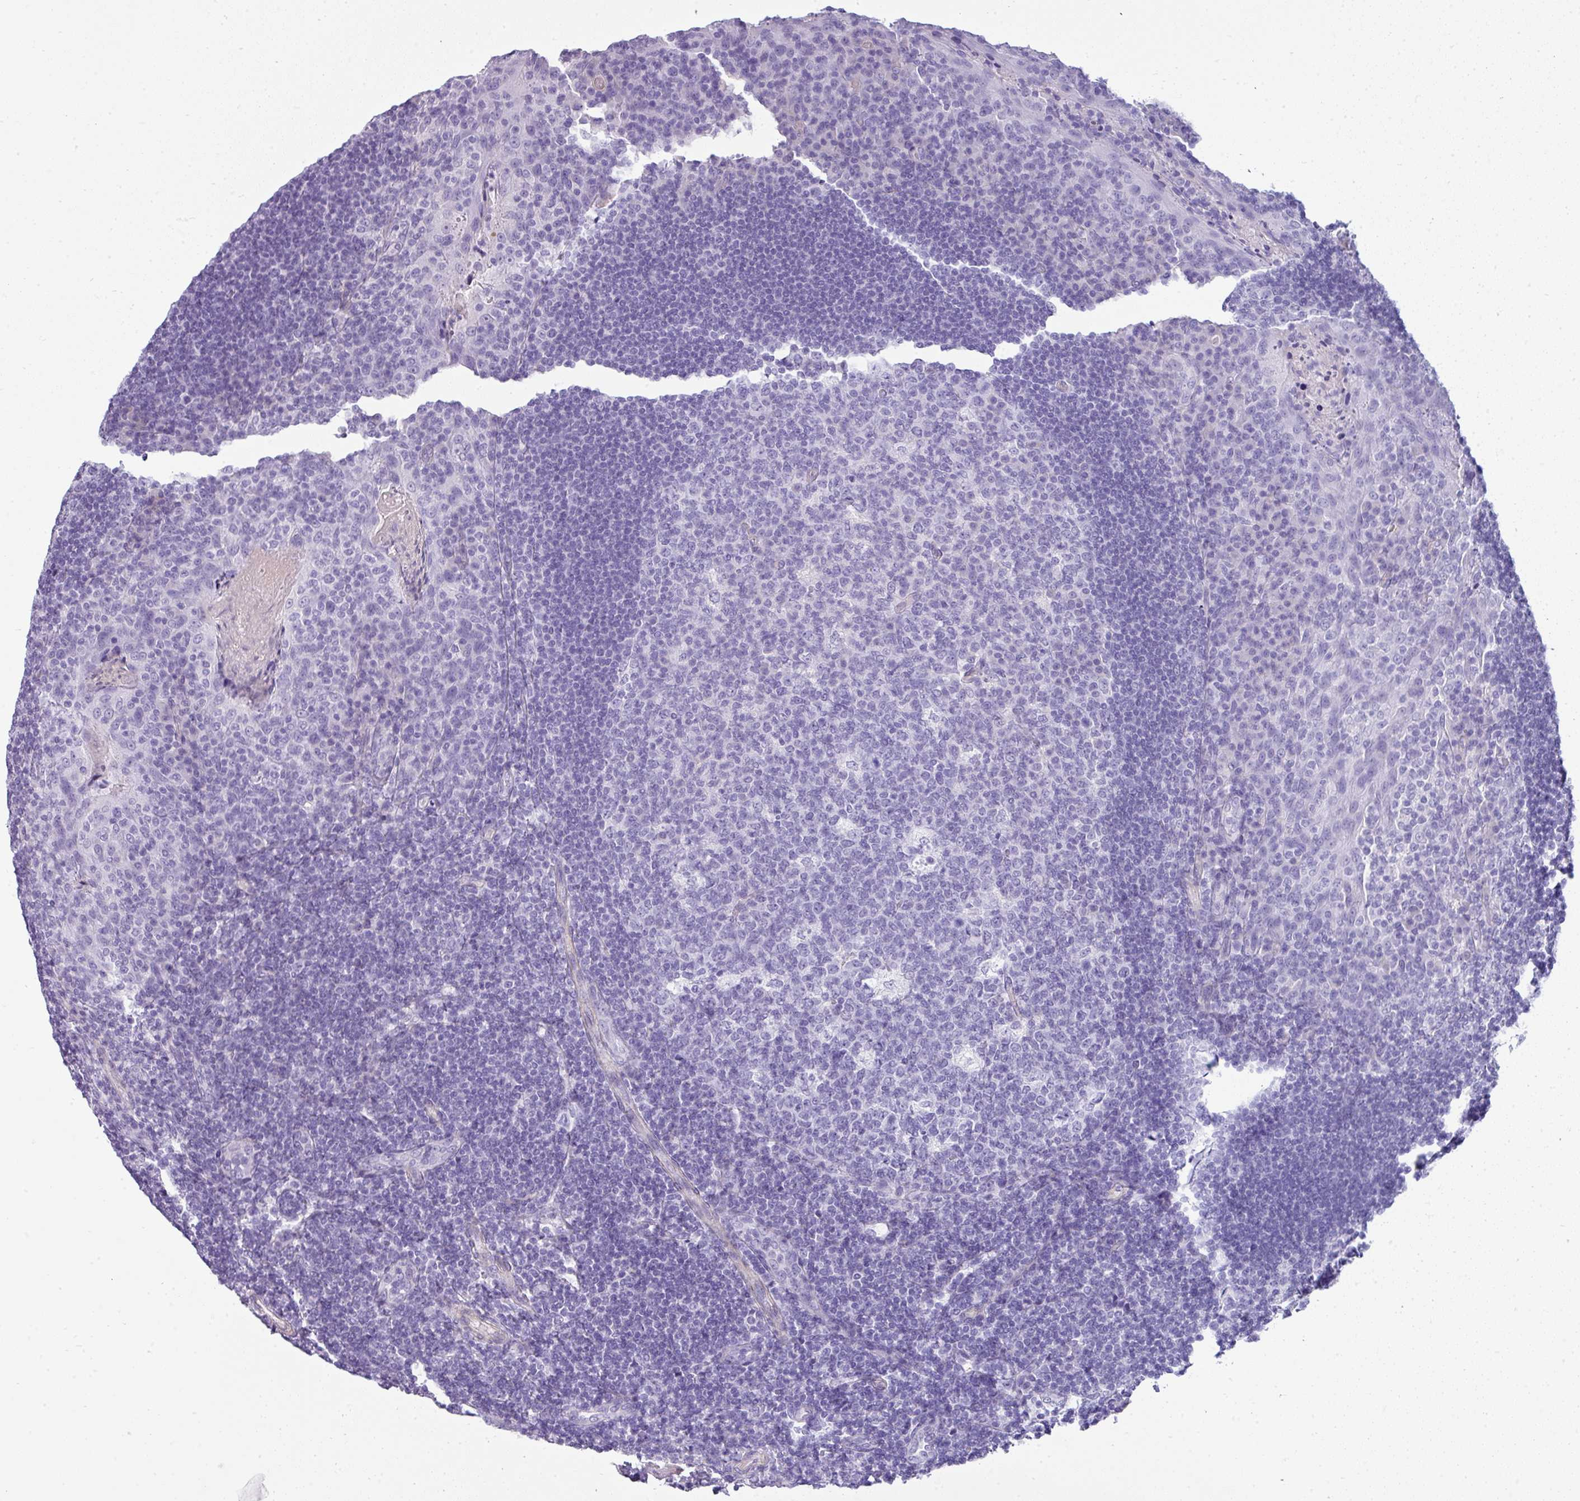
{"staining": {"intensity": "negative", "quantity": "none", "location": "none"}, "tissue": "tonsil", "cell_type": "Germinal center cells", "image_type": "normal", "snomed": [{"axis": "morphology", "description": "Normal tissue, NOS"}, {"axis": "topography", "description": "Tonsil"}], "caption": "Immunohistochemistry (IHC) image of normal tonsil stained for a protein (brown), which displays no staining in germinal center cells. (DAB (3,3'-diaminobenzidine) immunohistochemistry (IHC) visualized using brightfield microscopy, high magnification).", "gene": "VCX2", "patient": {"sex": "male", "age": 17}}